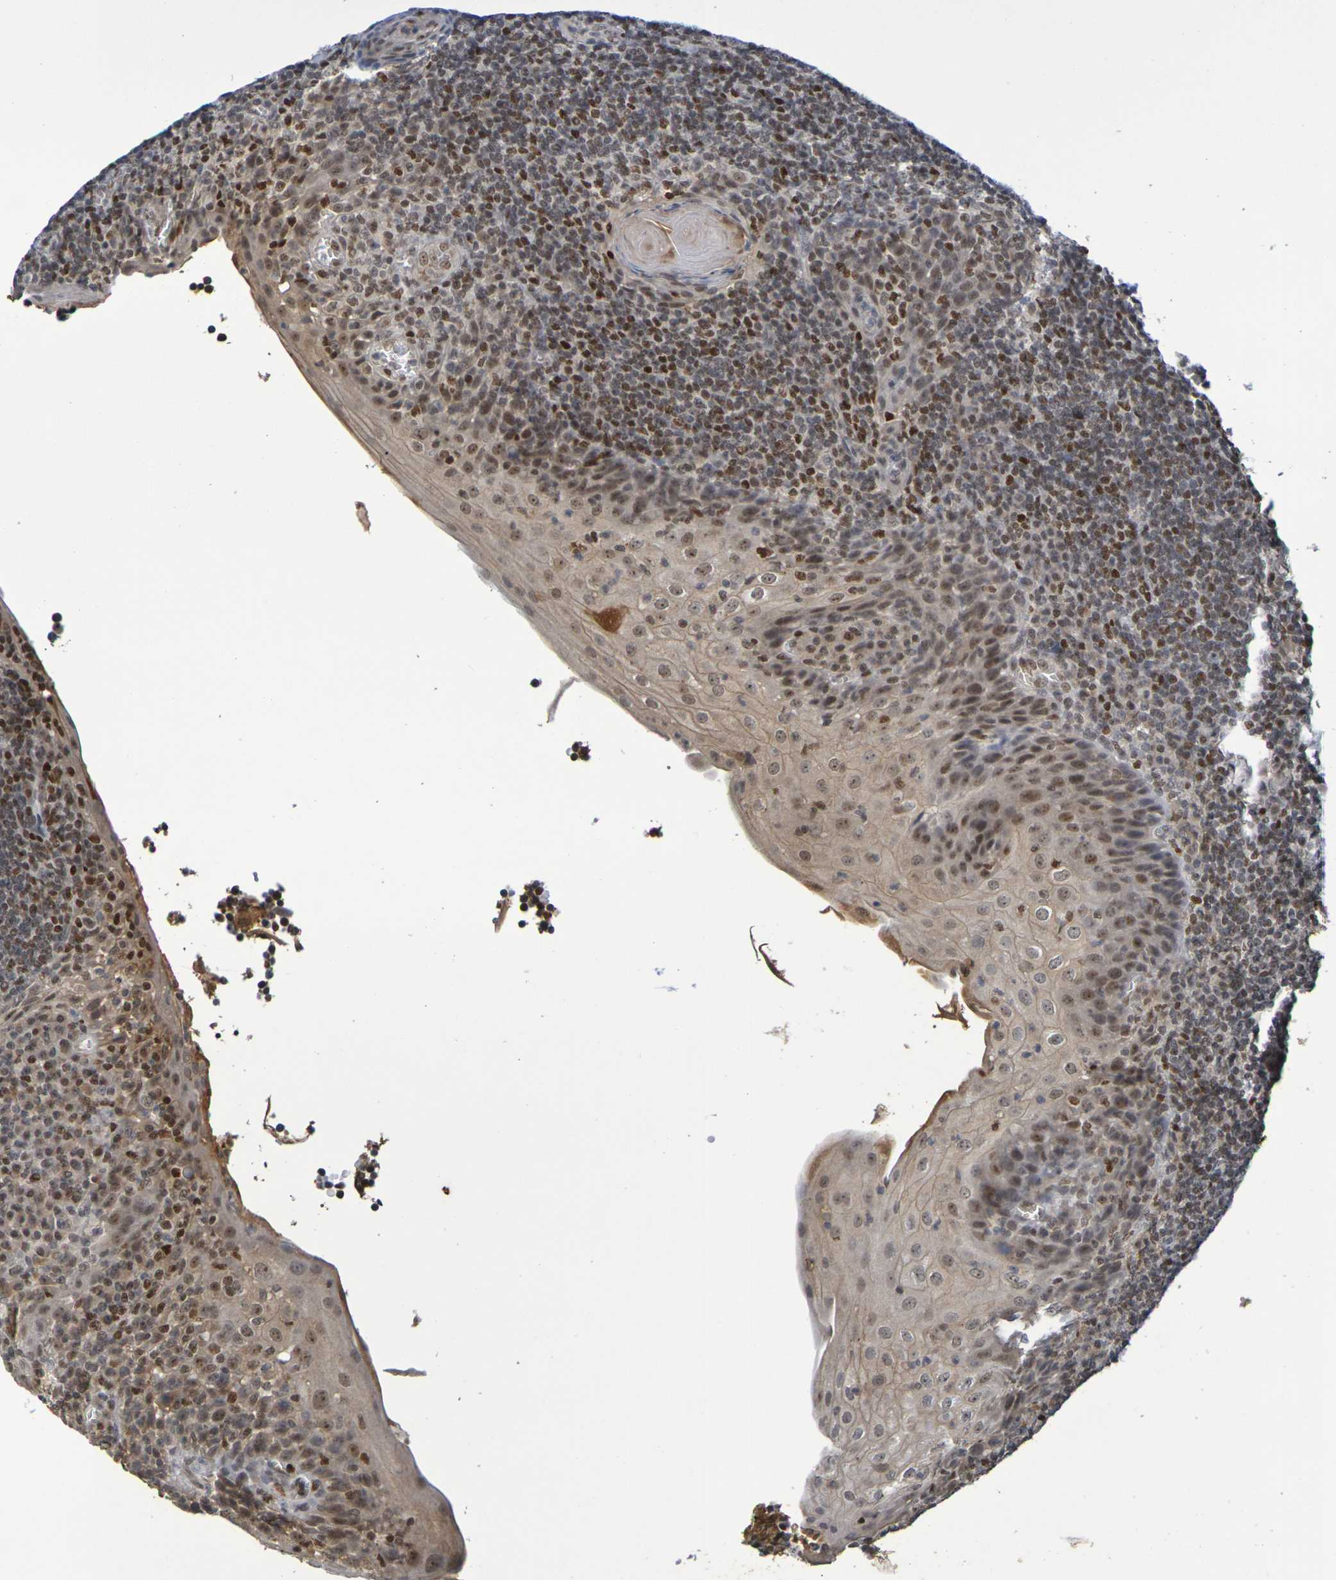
{"staining": {"intensity": "strong", "quantity": ">75%", "location": "nuclear"}, "tissue": "tonsil", "cell_type": "Germinal center cells", "image_type": "normal", "snomed": [{"axis": "morphology", "description": "Normal tissue, NOS"}, {"axis": "topography", "description": "Tonsil"}], "caption": "Protein expression analysis of normal human tonsil reveals strong nuclear staining in approximately >75% of germinal center cells. (Brightfield microscopy of DAB IHC at high magnification).", "gene": "TERF2", "patient": {"sex": "male", "age": 37}}